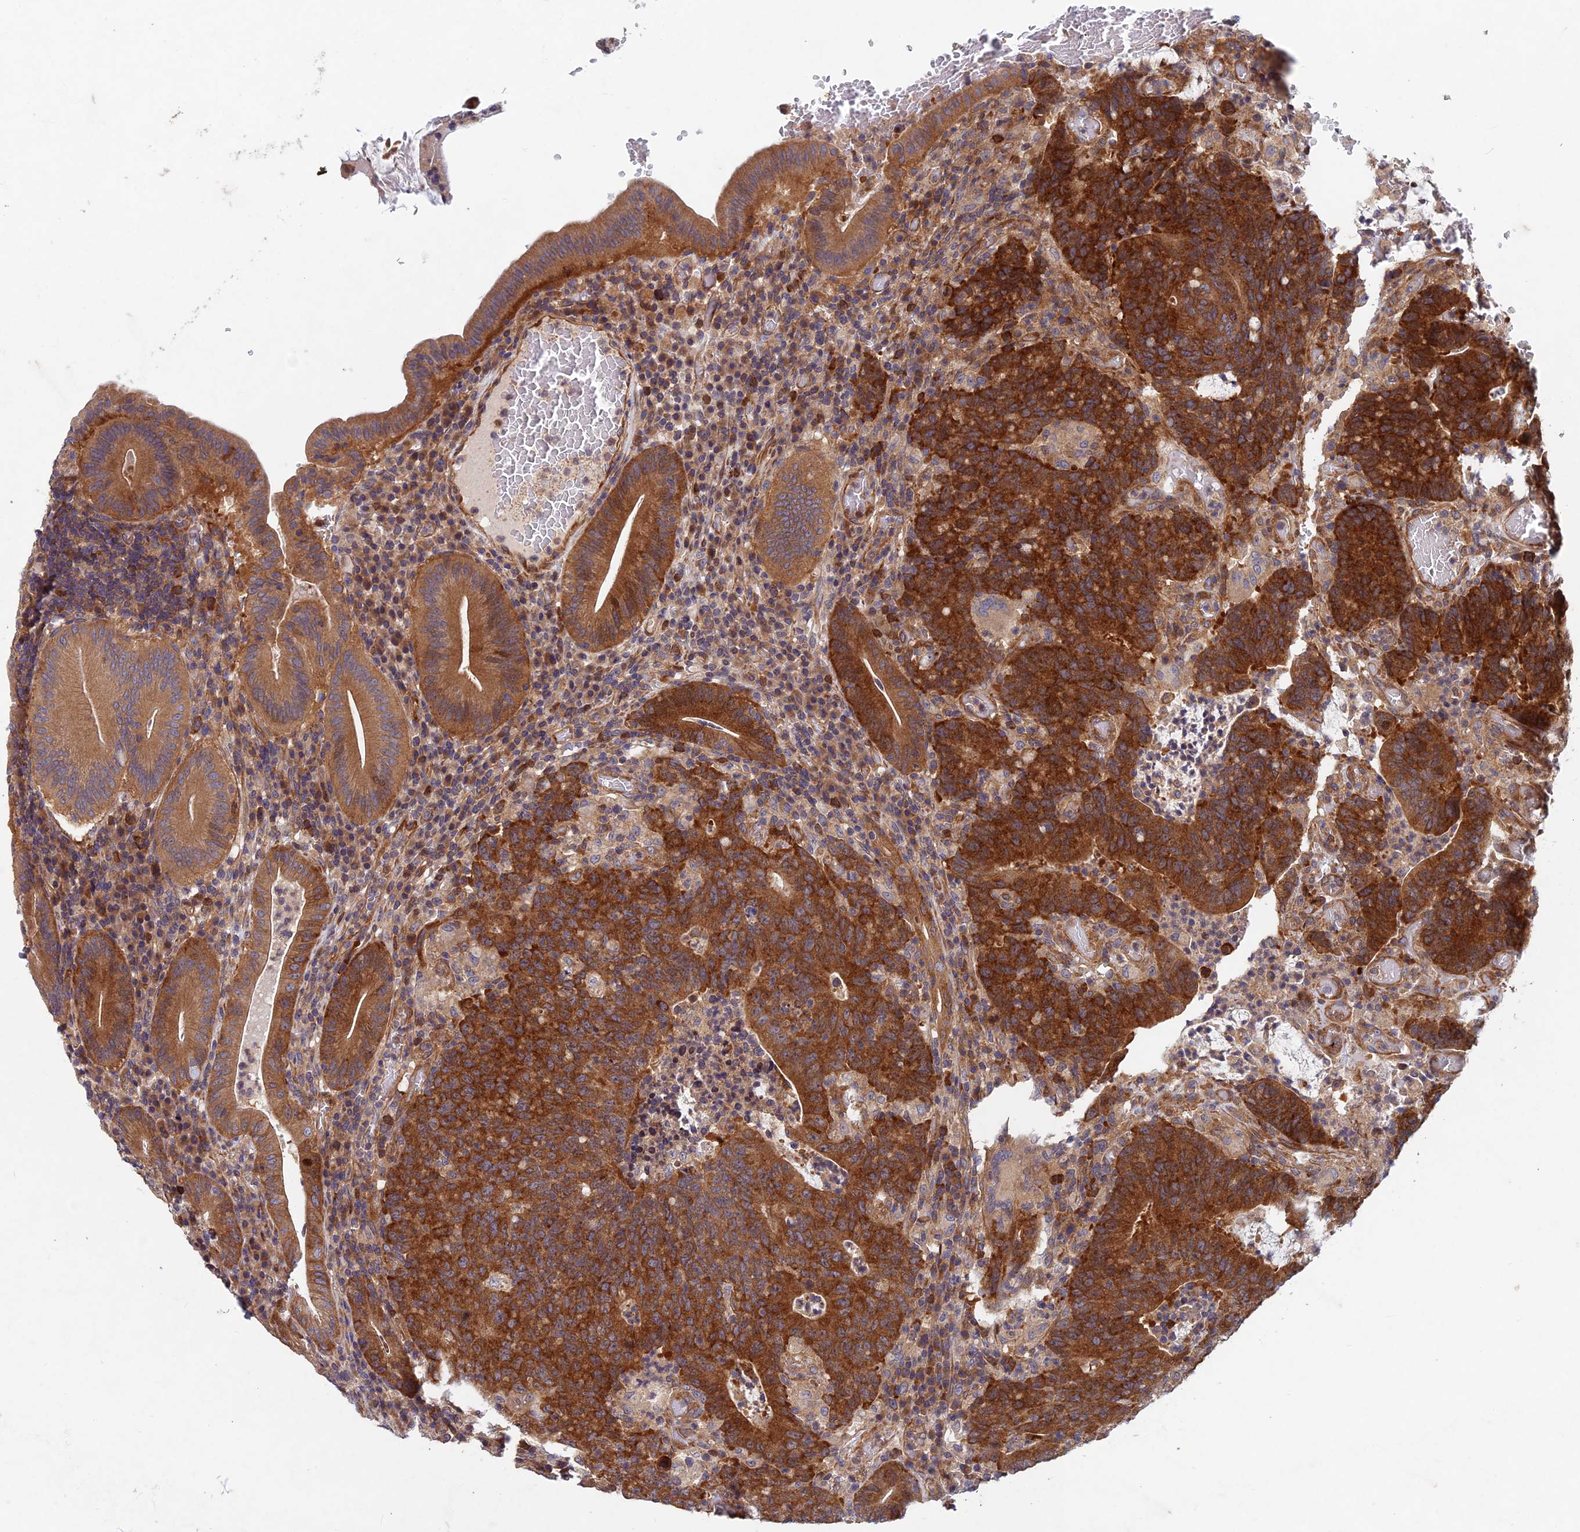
{"staining": {"intensity": "strong", "quantity": ">75%", "location": "cytoplasmic/membranous"}, "tissue": "colorectal cancer", "cell_type": "Tumor cells", "image_type": "cancer", "snomed": [{"axis": "morphology", "description": "Normal tissue, NOS"}, {"axis": "morphology", "description": "Adenocarcinoma, NOS"}, {"axis": "topography", "description": "Colon"}], "caption": "Human colorectal cancer (adenocarcinoma) stained with a protein marker demonstrates strong staining in tumor cells.", "gene": "NCAPG", "patient": {"sex": "female", "age": 75}}